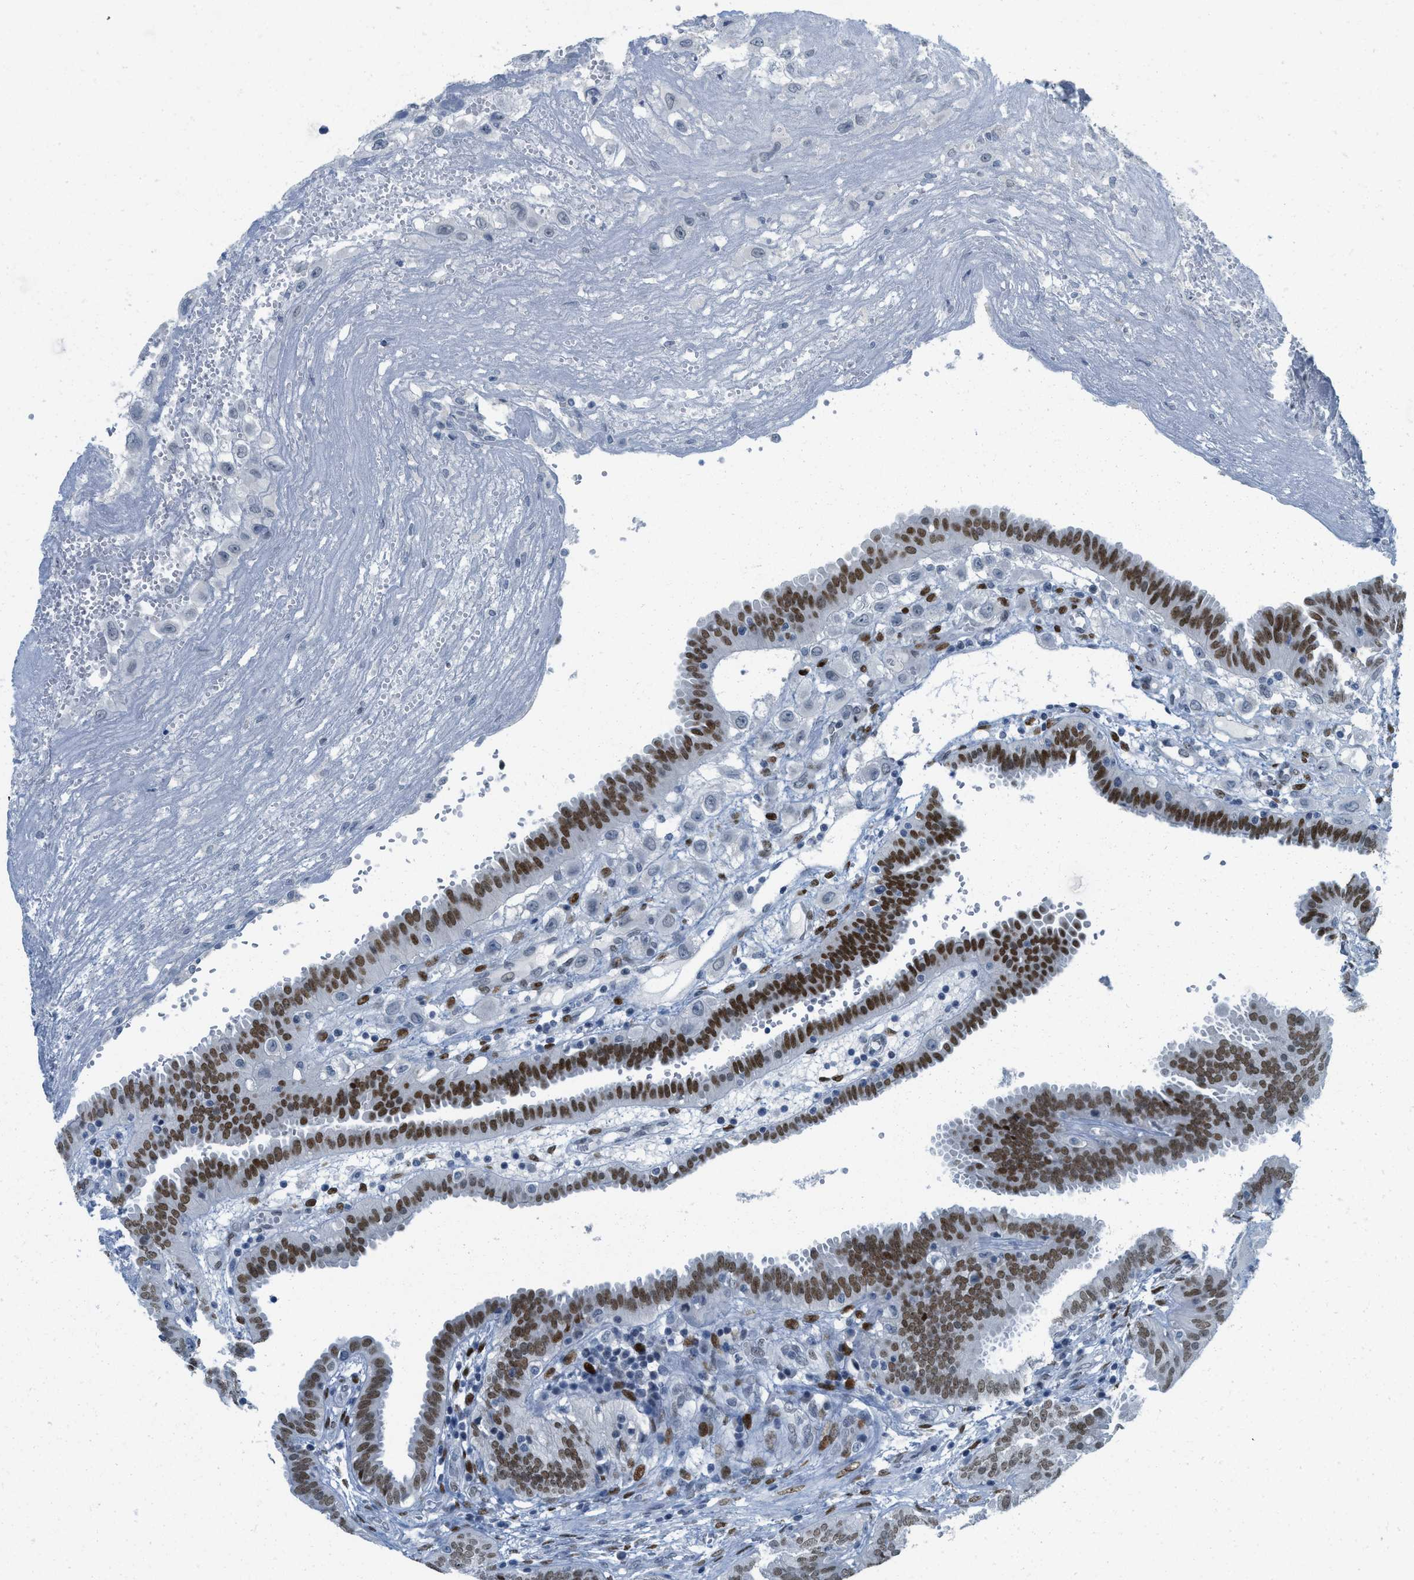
{"staining": {"intensity": "strong", "quantity": ">75%", "location": "nuclear"}, "tissue": "fallopian tube", "cell_type": "Glandular cells", "image_type": "normal", "snomed": [{"axis": "morphology", "description": "Normal tissue, NOS"}, {"axis": "topography", "description": "Fallopian tube"}, {"axis": "topography", "description": "Placenta"}], "caption": "Glandular cells display strong nuclear staining in about >75% of cells in benign fallopian tube. The protein is stained brown, and the nuclei are stained in blue (DAB IHC with brightfield microscopy, high magnification).", "gene": "PBX1", "patient": {"sex": "female", "age": 32}}